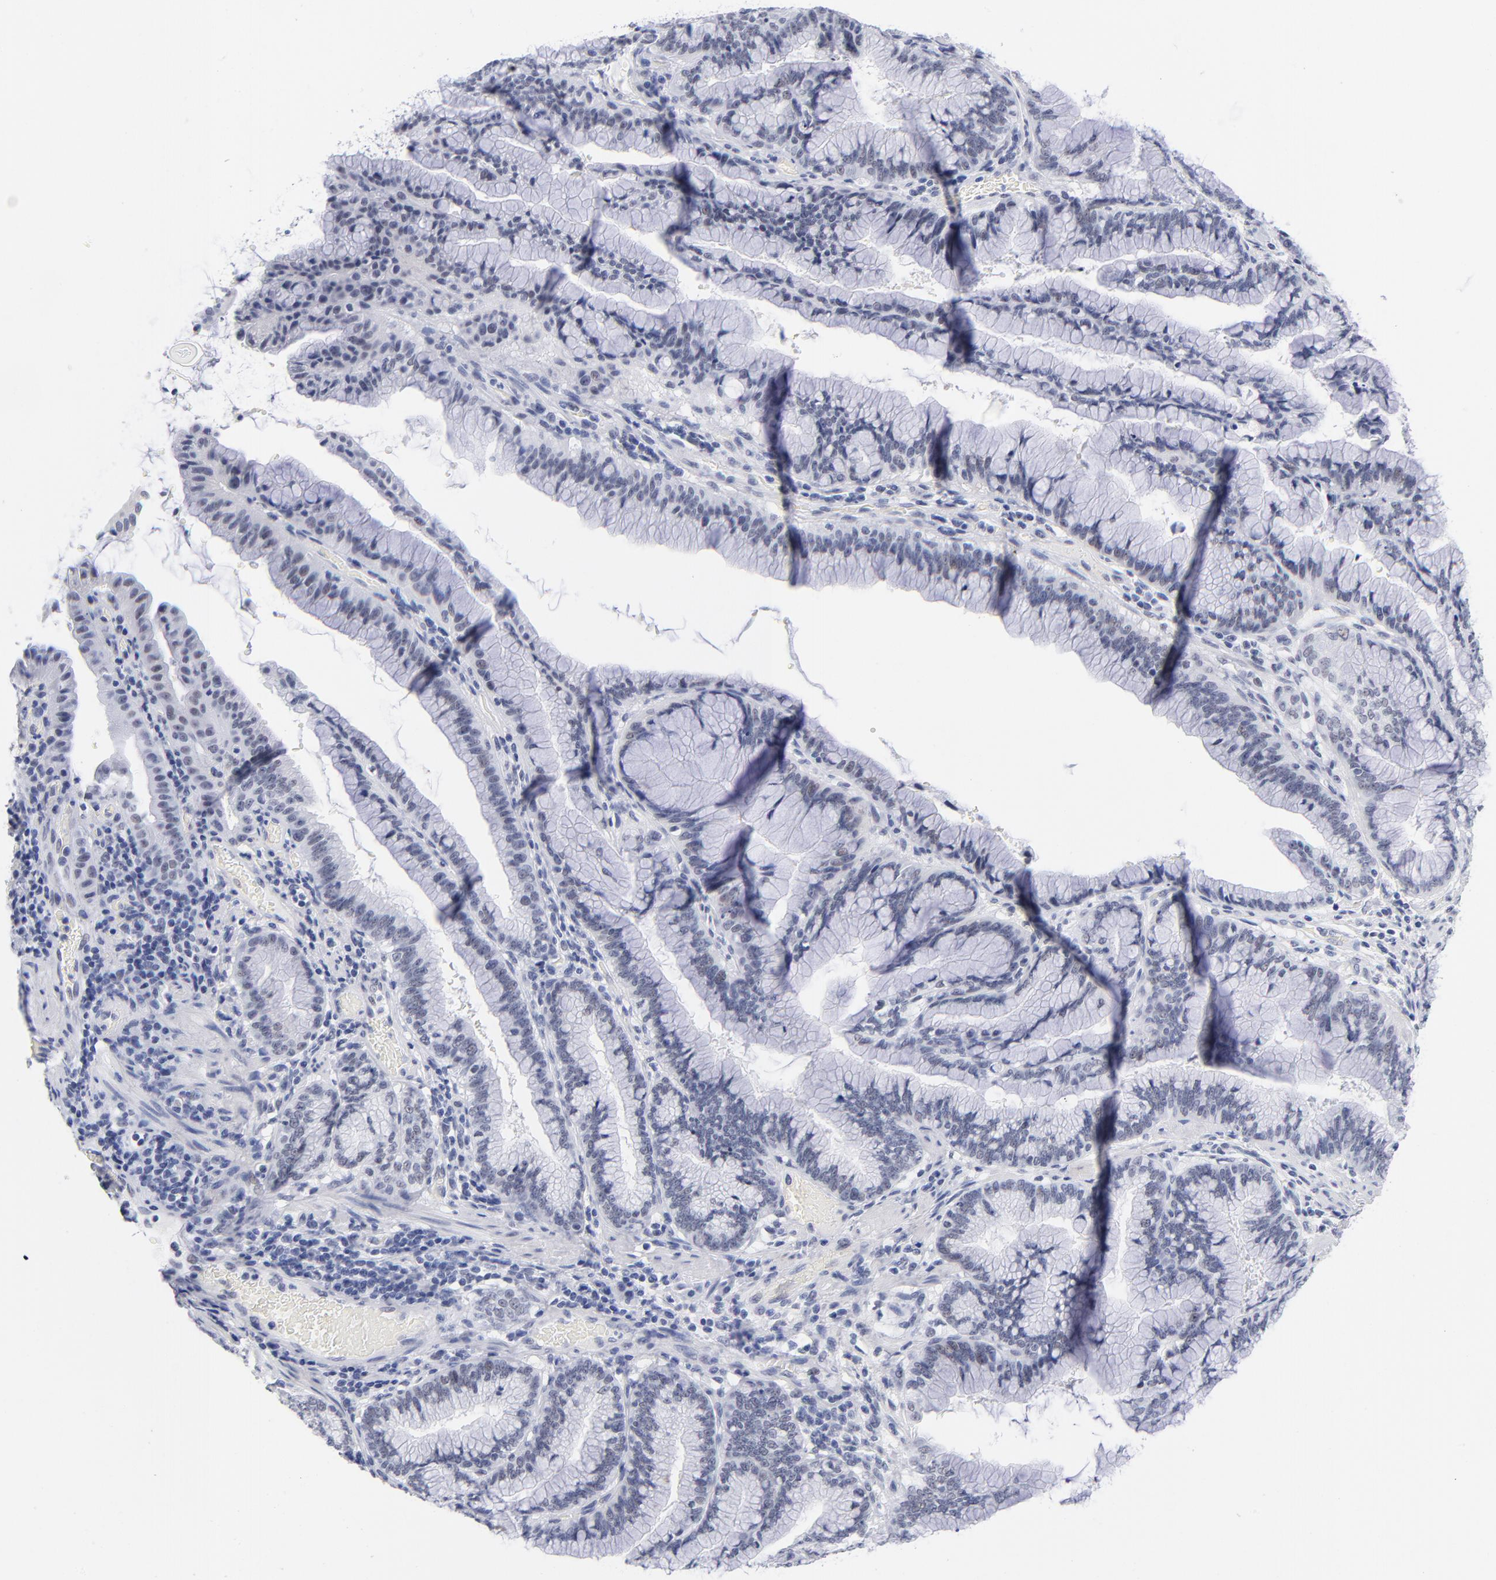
{"staining": {"intensity": "negative", "quantity": "none", "location": "none"}, "tissue": "pancreatic cancer", "cell_type": "Tumor cells", "image_type": "cancer", "snomed": [{"axis": "morphology", "description": "Adenocarcinoma, NOS"}, {"axis": "topography", "description": "Pancreas"}], "caption": "Immunohistochemical staining of human pancreatic cancer exhibits no significant expression in tumor cells.", "gene": "SNRPB", "patient": {"sex": "female", "age": 64}}